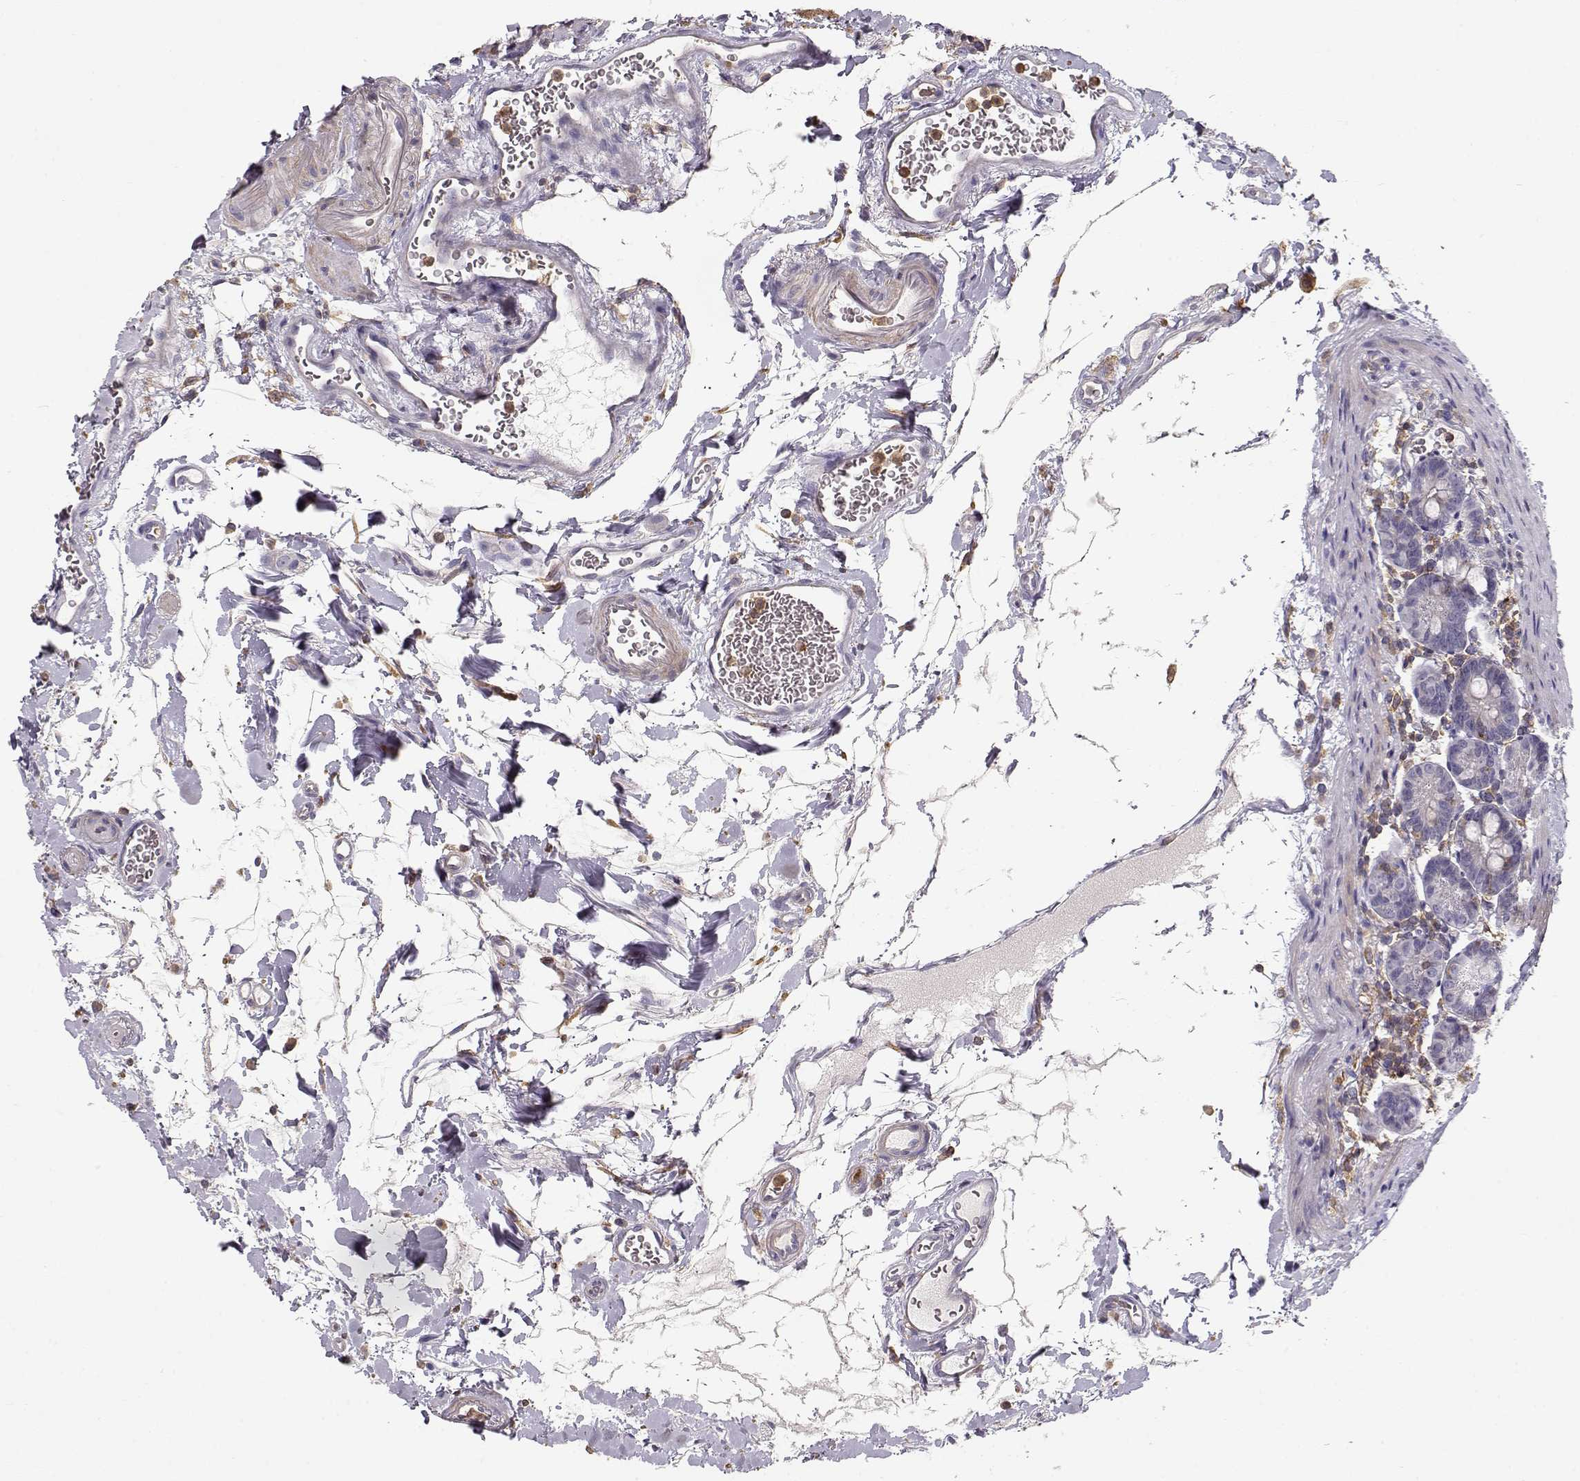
{"staining": {"intensity": "negative", "quantity": "none", "location": "none"}, "tissue": "small intestine", "cell_type": "Glandular cells", "image_type": "normal", "snomed": [{"axis": "morphology", "description": "Normal tissue, NOS"}, {"axis": "topography", "description": "Small intestine"}], "caption": "IHC photomicrograph of normal small intestine: small intestine stained with DAB (3,3'-diaminobenzidine) shows no significant protein expression in glandular cells. The staining was performed using DAB to visualize the protein expression in brown, while the nuclei were stained in blue with hematoxylin (Magnification: 20x).", "gene": "VAV1", "patient": {"sex": "female", "age": 44}}